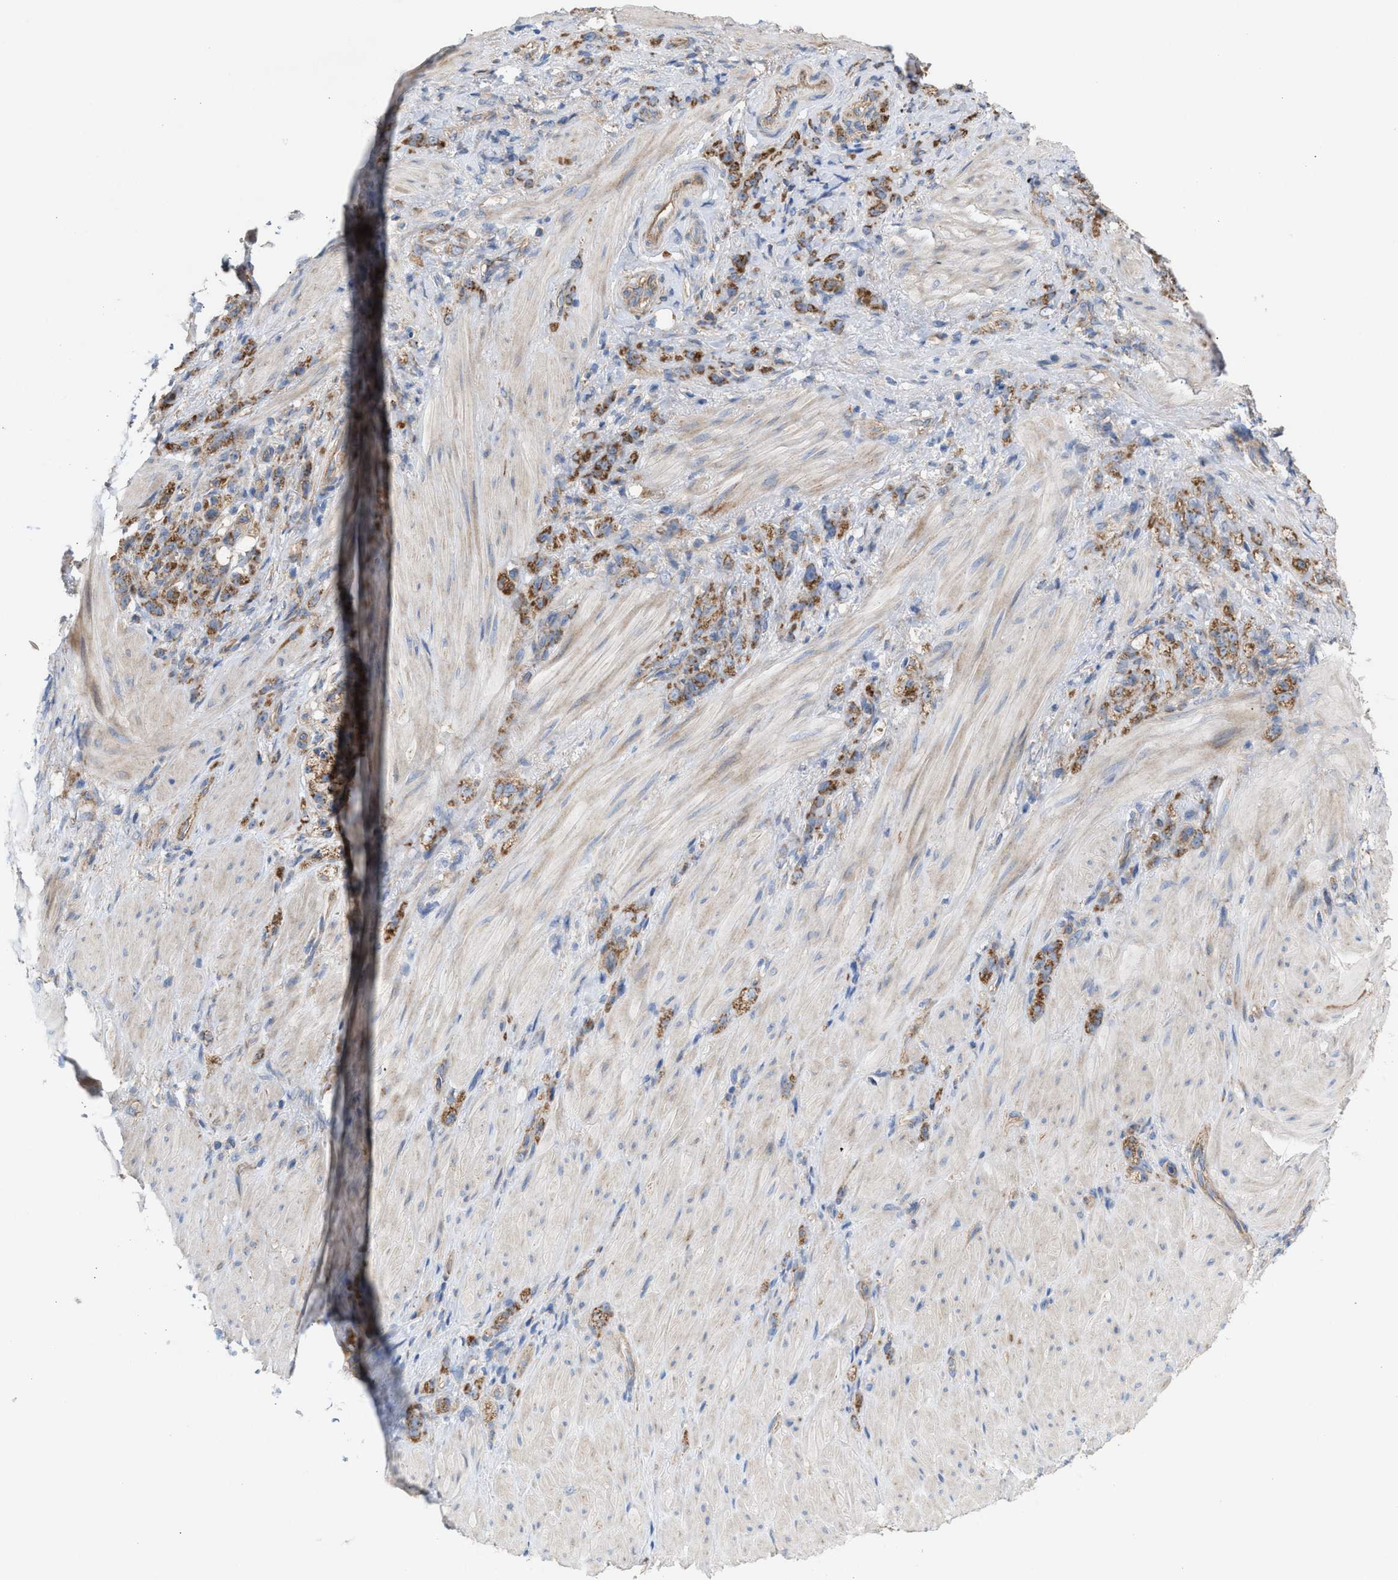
{"staining": {"intensity": "moderate", "quantity": ">75%", "location": "cytoplasmic/membranous"}, "tissue": "stomach cancer", "cell_type": "Tumor cells", "image_type": "cancer", "snomed": [{"axis": "morphology", "description": "Normal tissue, NOS"}, {"axis": "morphology", "description": "Adenocarcinoma, NOS"}, {"axis": "topography", "description": "Stomach"}], "caption": "An immunohistochemistry (IHC) image of tumor tissue is shown. Protein staining in brown labels moderate cytoplasmic/membranous positivity in stomach cancer within tumor cells.", "gene": "OXSM", "patient": {"sex": "male", "age": 82}}